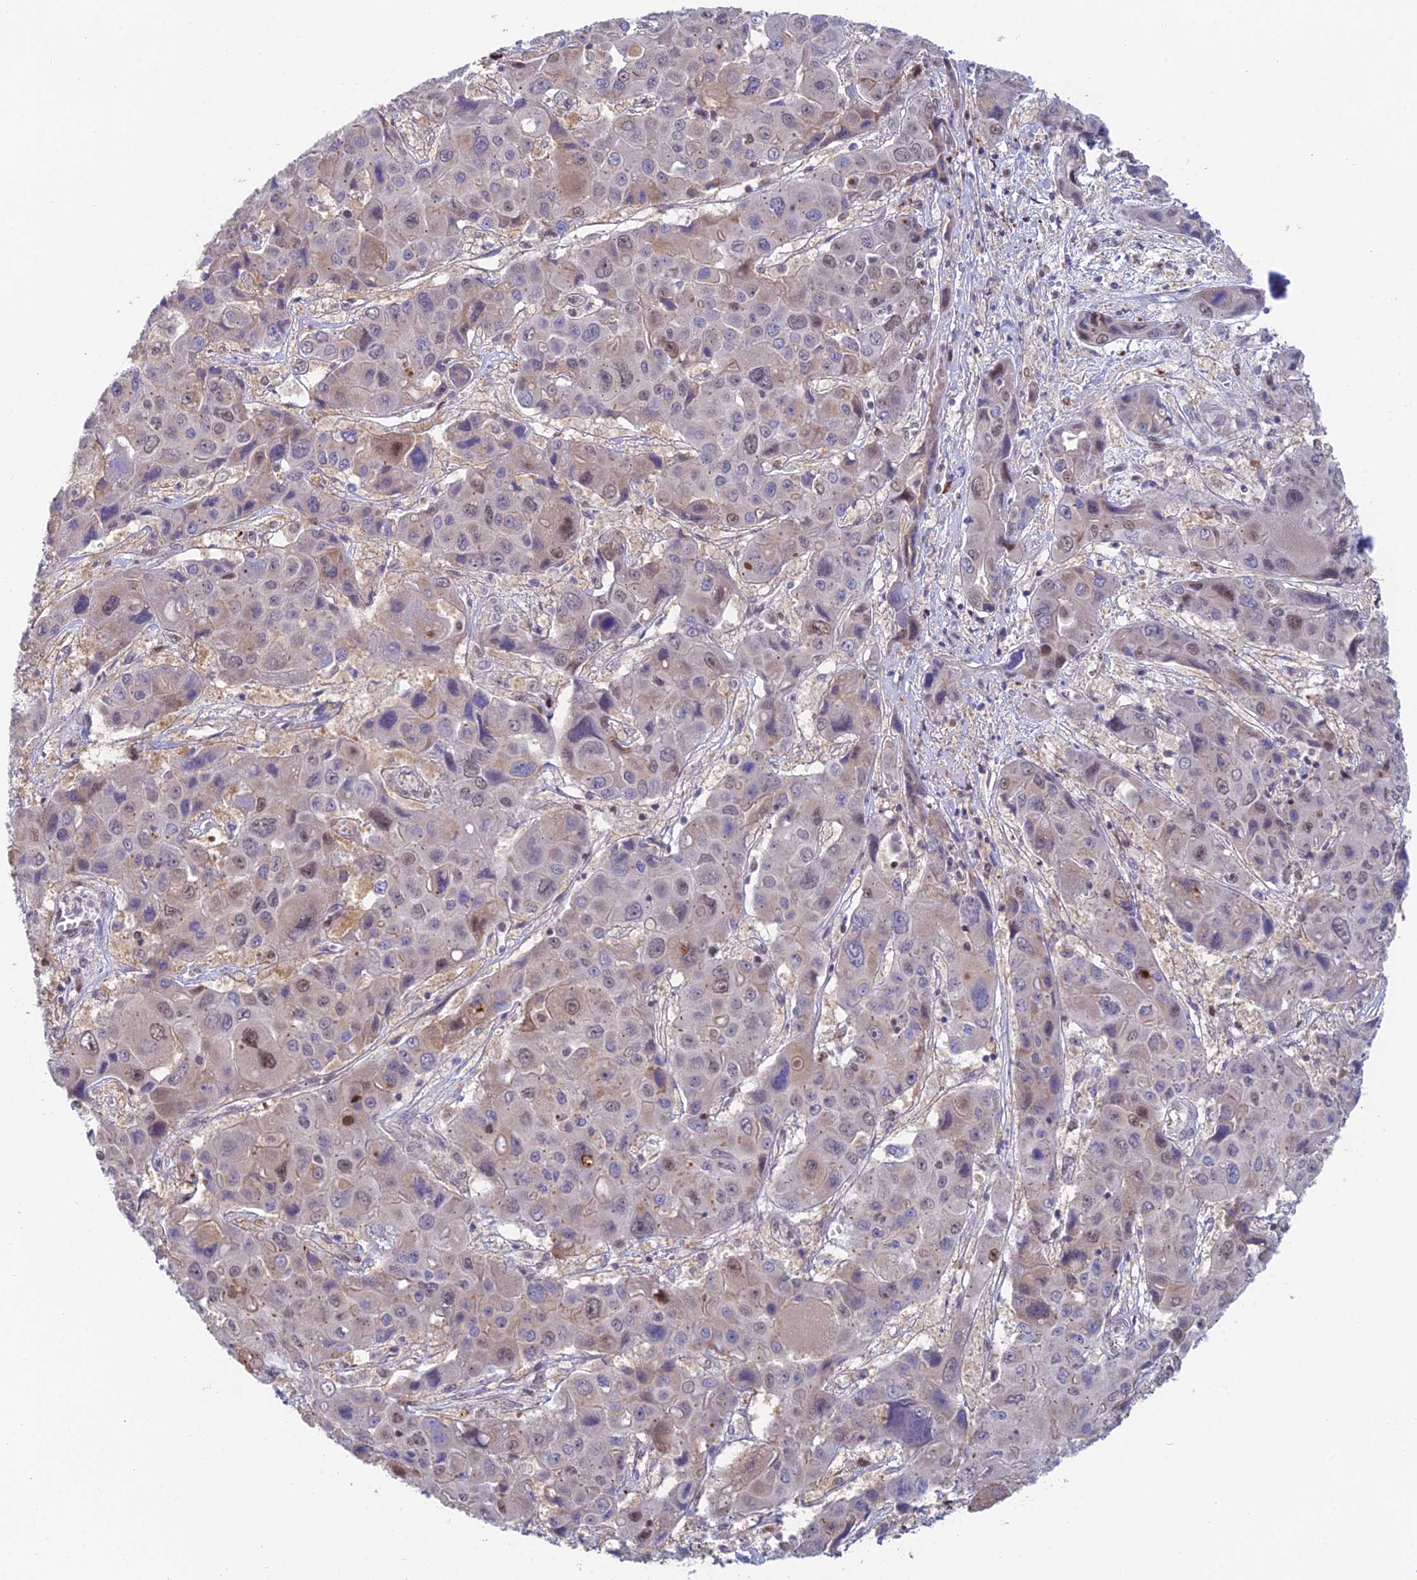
{"staining": {"intensity": "weak", "quantity": "<25%", "location": "cytoplasmic/membranous,nuclear"}, "tissue": "liver cancer", "cell_type": "Tumor cells", "image_type": "cancer", "snomed": [{"axis": "morphology", "description": "Cholangiocarcinoma"}, {"axis": "topography", "description": "Liver"}], "caption": "Histopathology image shows no significant protein staining in tumor cells of liver cancer (cholangiocarcinoma).", "gene": "MRPL17", "patient": {"sex": "male", "age": 67}}